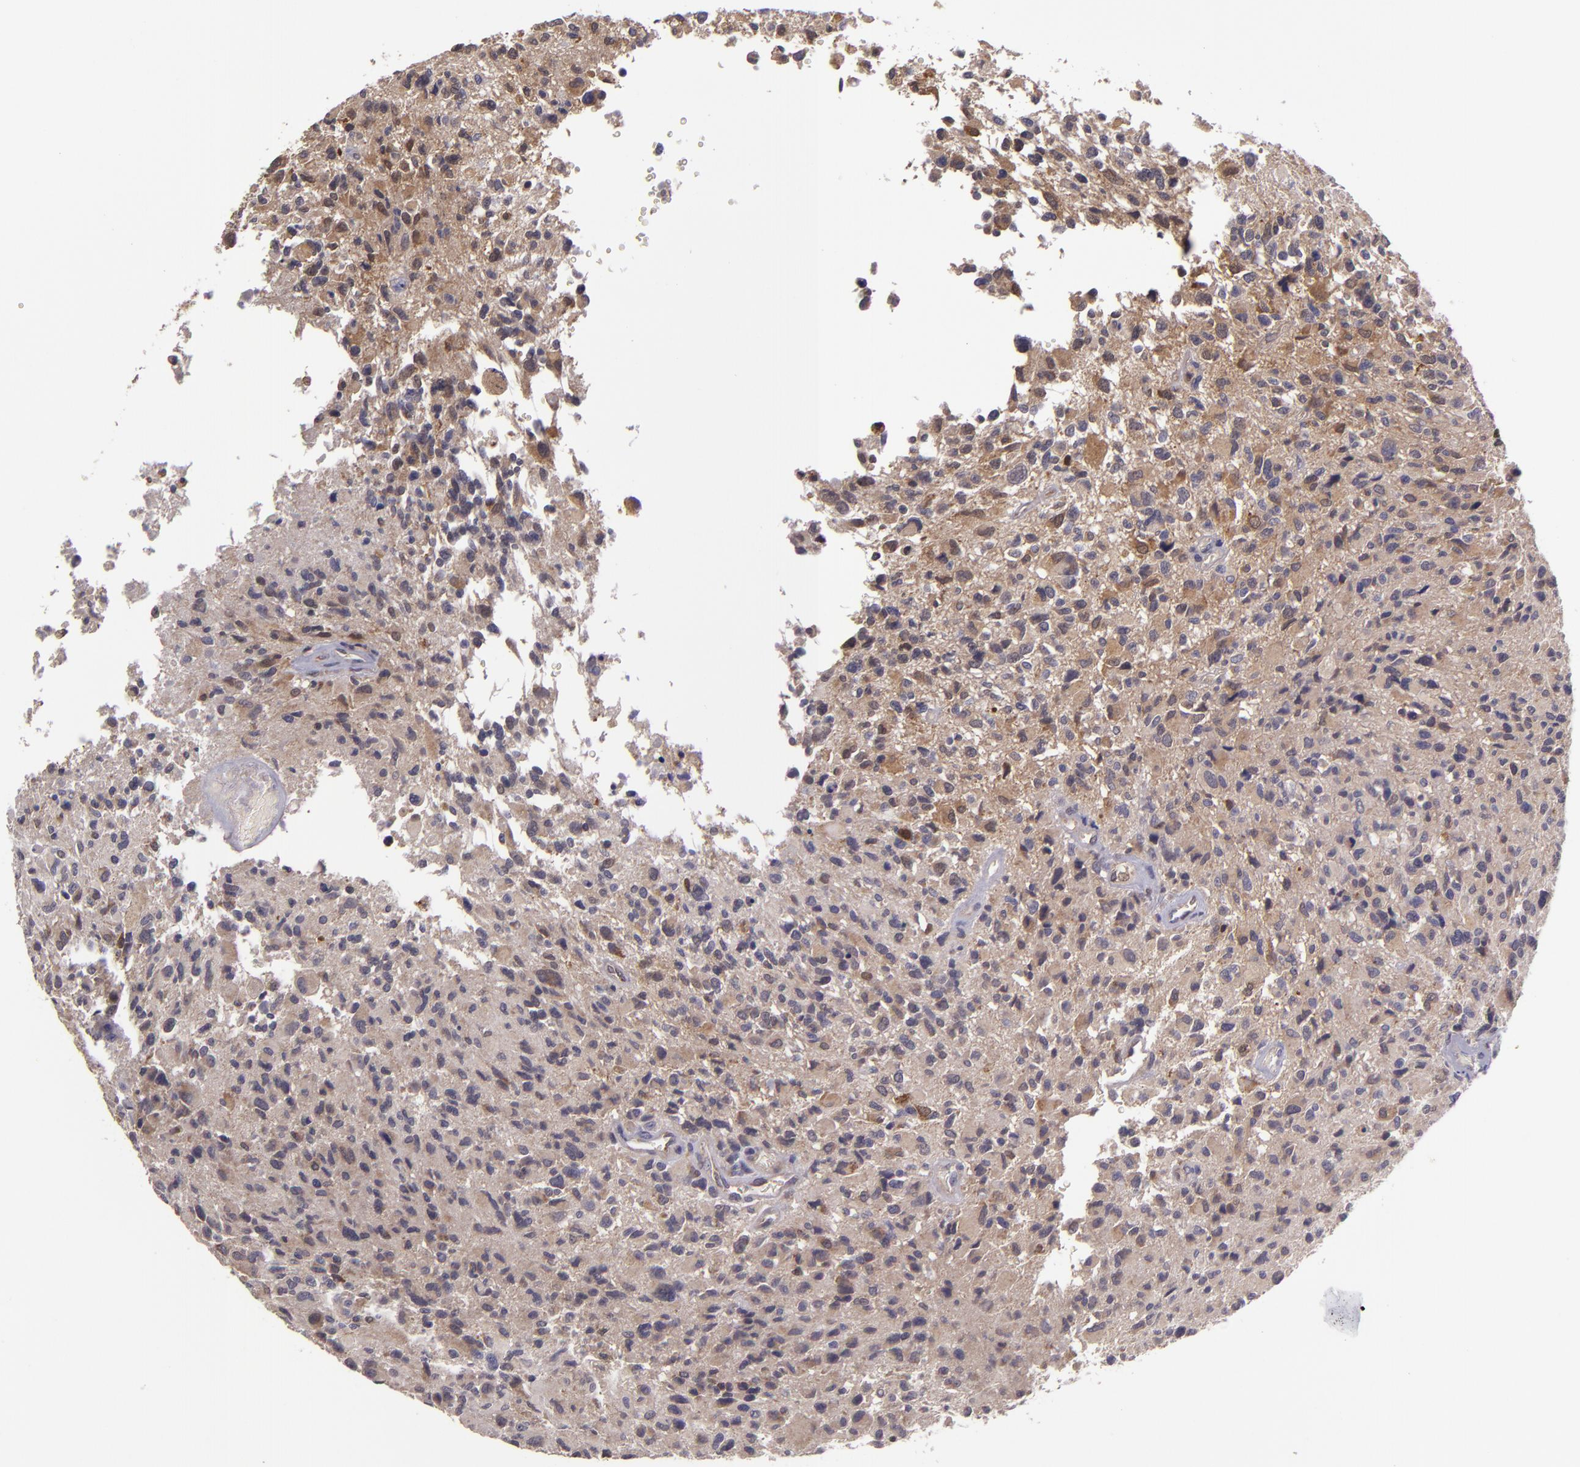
{"staining": {"intensity": "weak", "quantity": "<25%", "location": "cytoplasmic/membranous"}, "tissue": "glioma", "cell_type": "Tumor cells", "image_type": "cancer", "snomed": [{"axis": "morphology", "description": "Glioma, malignant, High grade"}, {"axis": "topography", "description": "Brain"}], "caption": "DAB immunohistochemical staining of malignant high-grade glioma exhibits no significant staining in tumor cells. (DAB (3,3'-diaminobenzidine) immunohistochemistry (IHC) with hematoxylin counter stain).", "gene": "FHIT", "patient": {"sex": "male", "age": 69}}